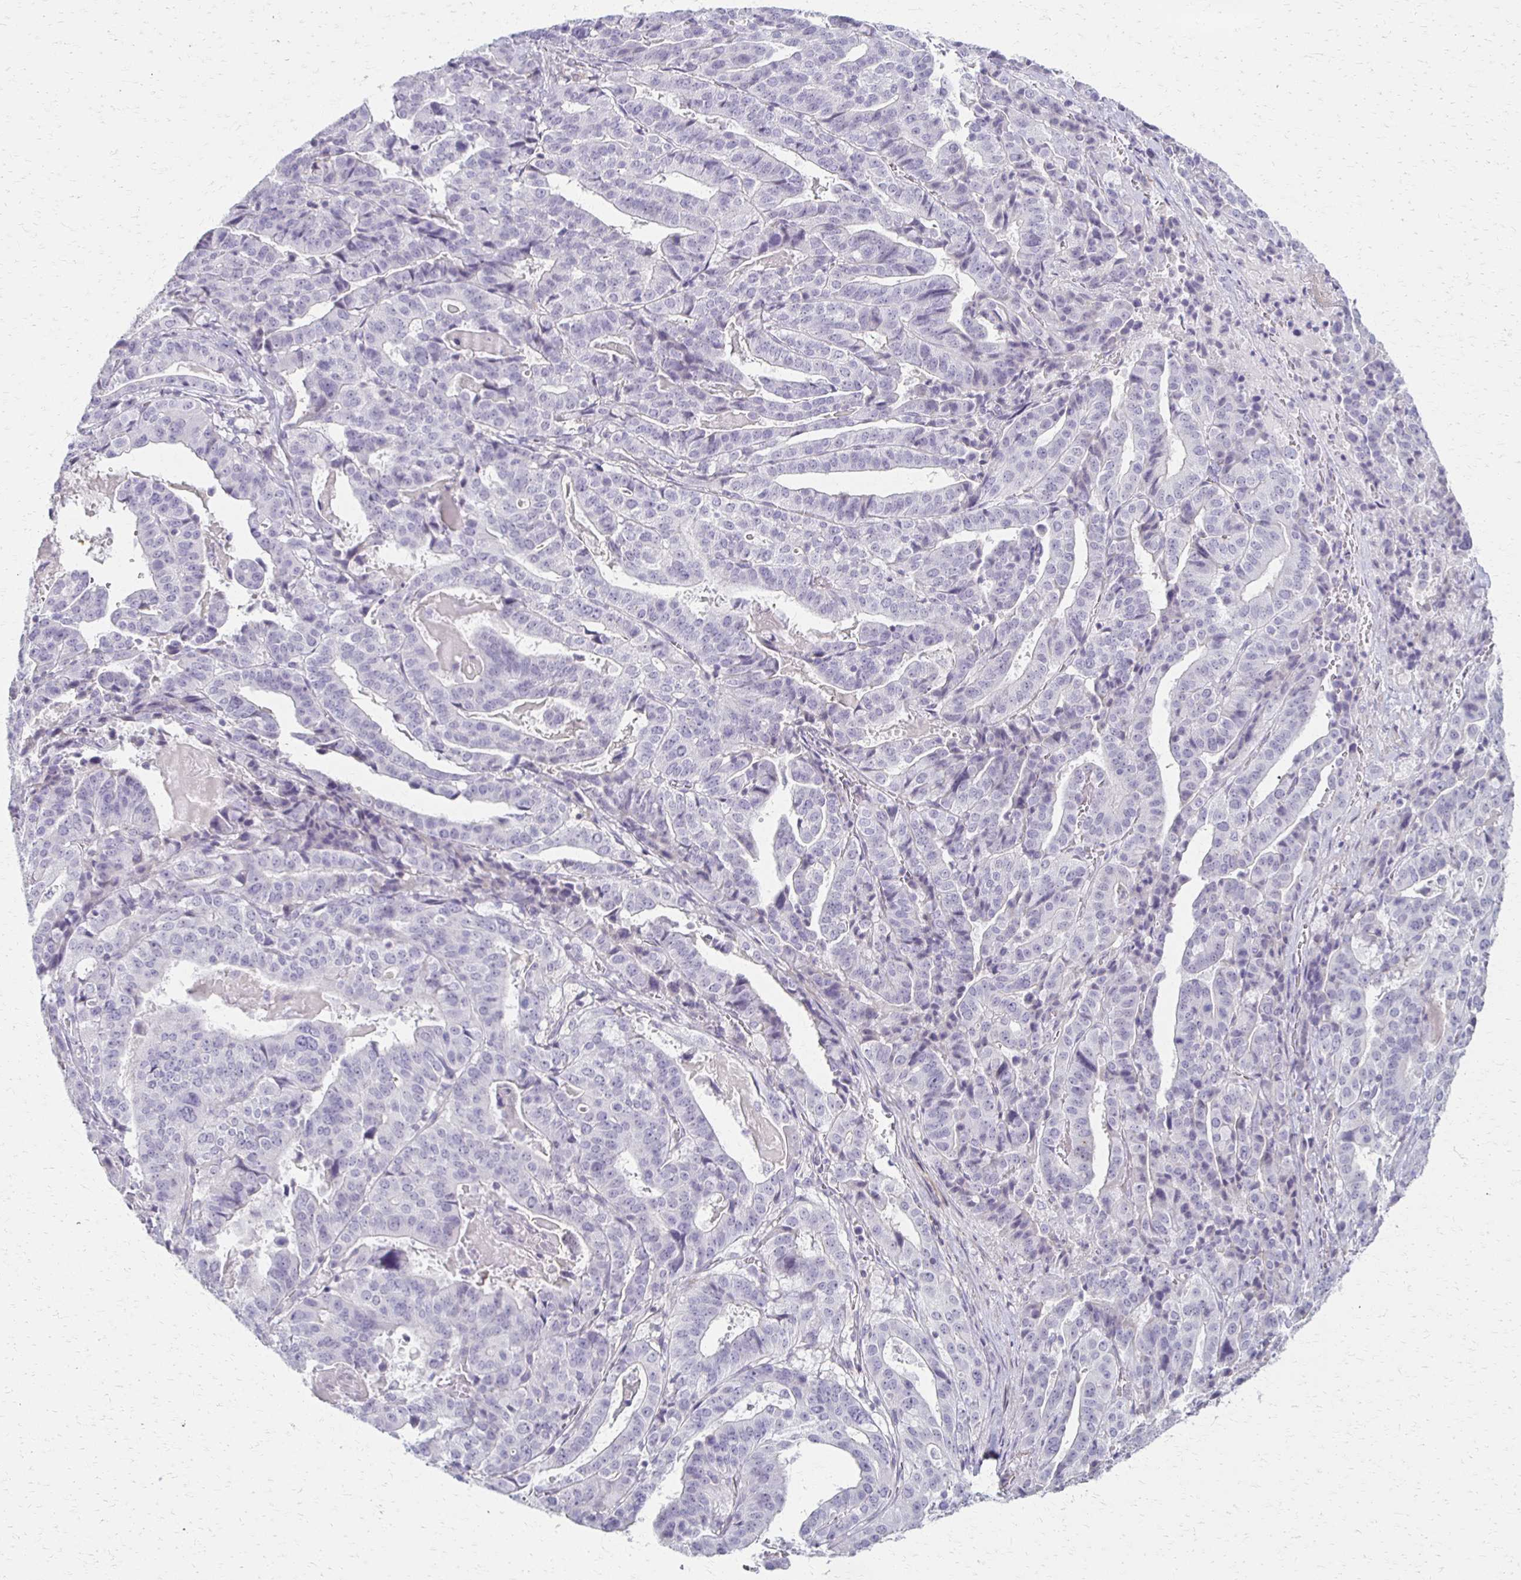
{"staining": {"intensity": "negative", "quantity": "none", "location": "none"}, "tissue": "stomach cancer", "cell_type": "Tumor cells", "image_type": "cancer", "snomed": [{"axis": "morphology", "description": "Adenocarcinoma, NOS"}, {"axis": "topography", "description": "Stomach"}], "caption": "High magnification brightfield microscopy of stomach adenocarcinoma stained with DAB (brown) and counterstained with hematoxylin (blue): tumor cells show no significant expression.", "gene": "FOXO4", "patient": {"sex": "male", "age": 48}}